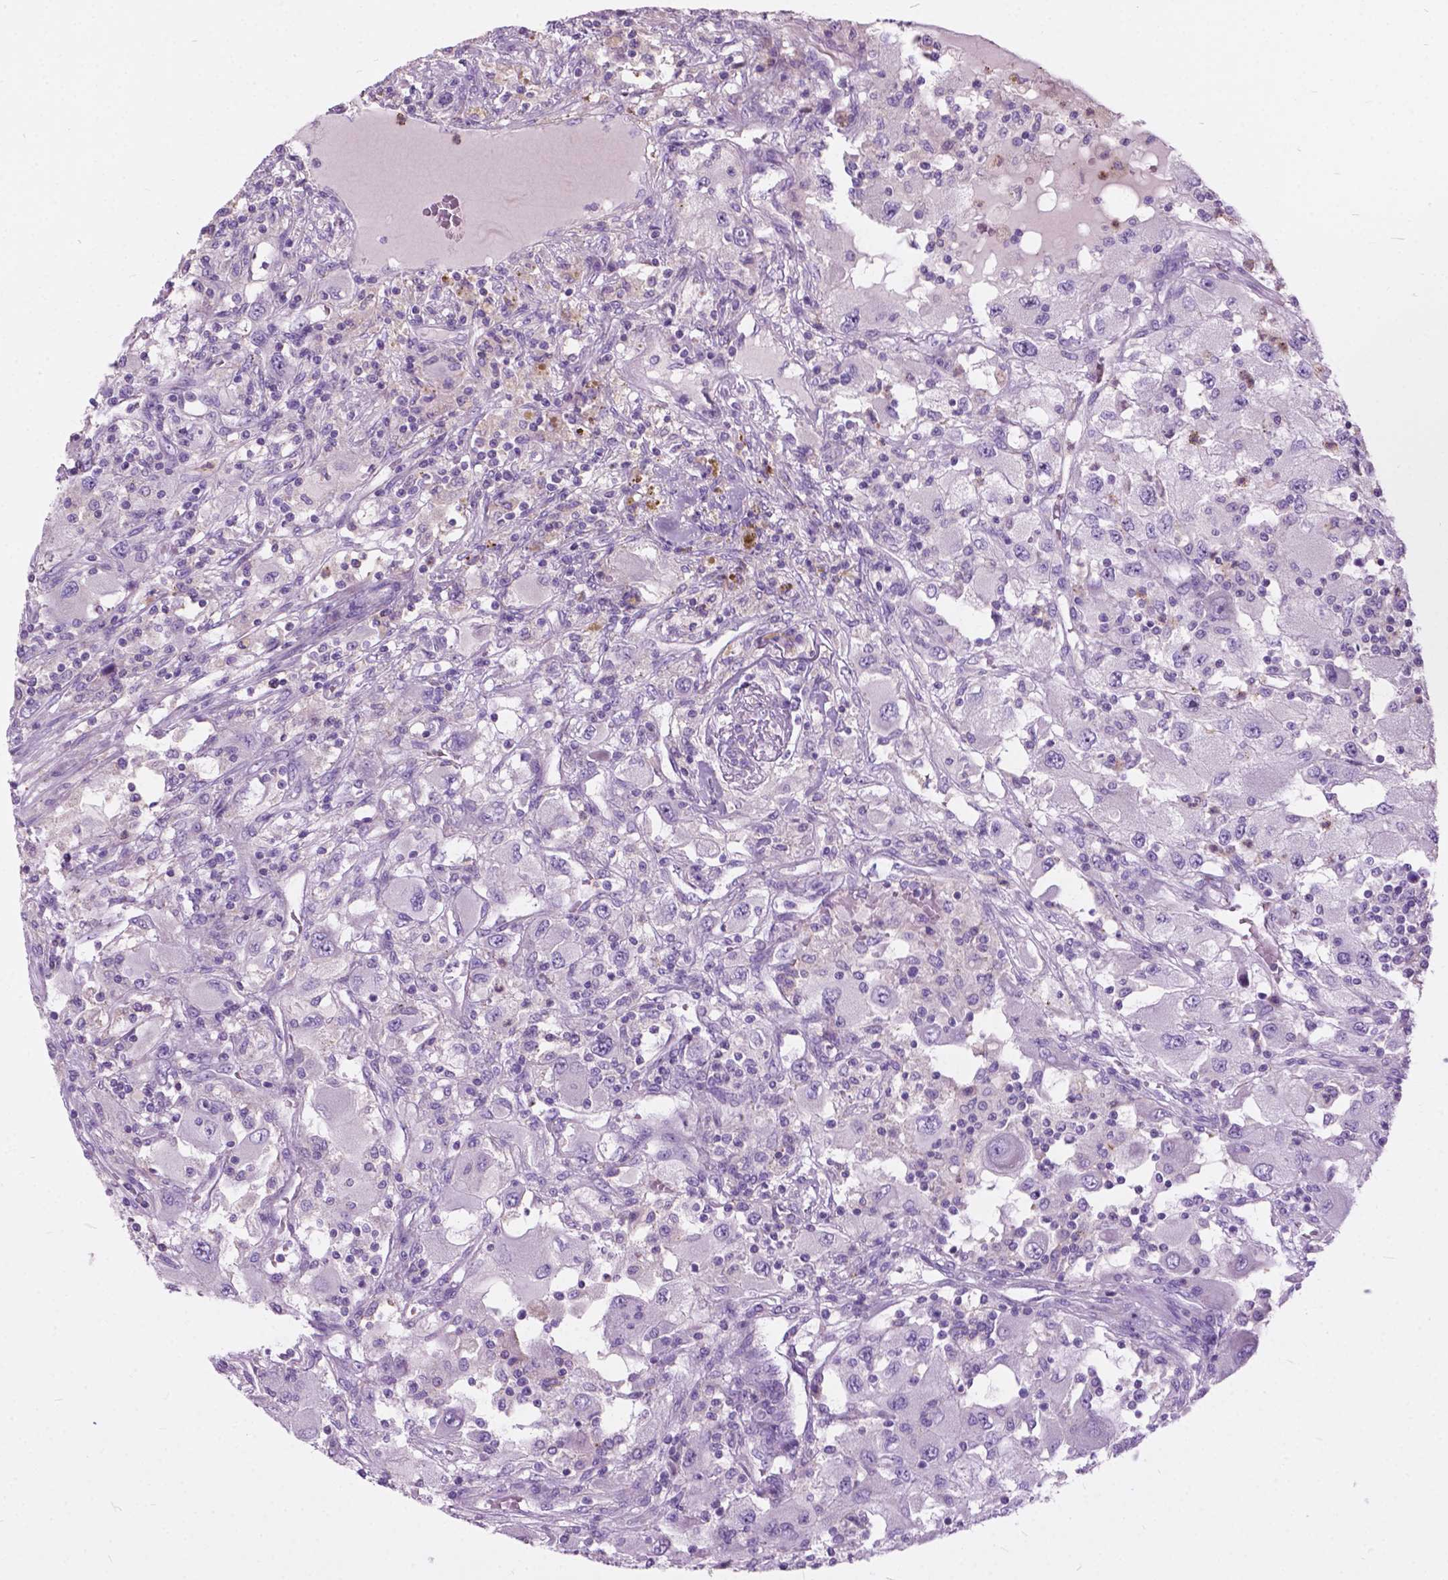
{"staining": {"intensity": "negative", "quantity": "none", "location": "none"}, "tissue": "renal cancer", "cell_type": "Tumor cells", "image_type": "cancer", "snomed": [{"axis": "morphology", "description": "Adenocarcinoma, NOS"}, {"axis": "topography", "description": "Kidney"}], "caption": "Immunohistochemistry (IHC) micrograph of adenocarcinoma (renal) stained for a protein (brown), which reveals no expression in tumor cells.", "gene": "PRR35", "patient": {"sex": "female", "age": 67}}